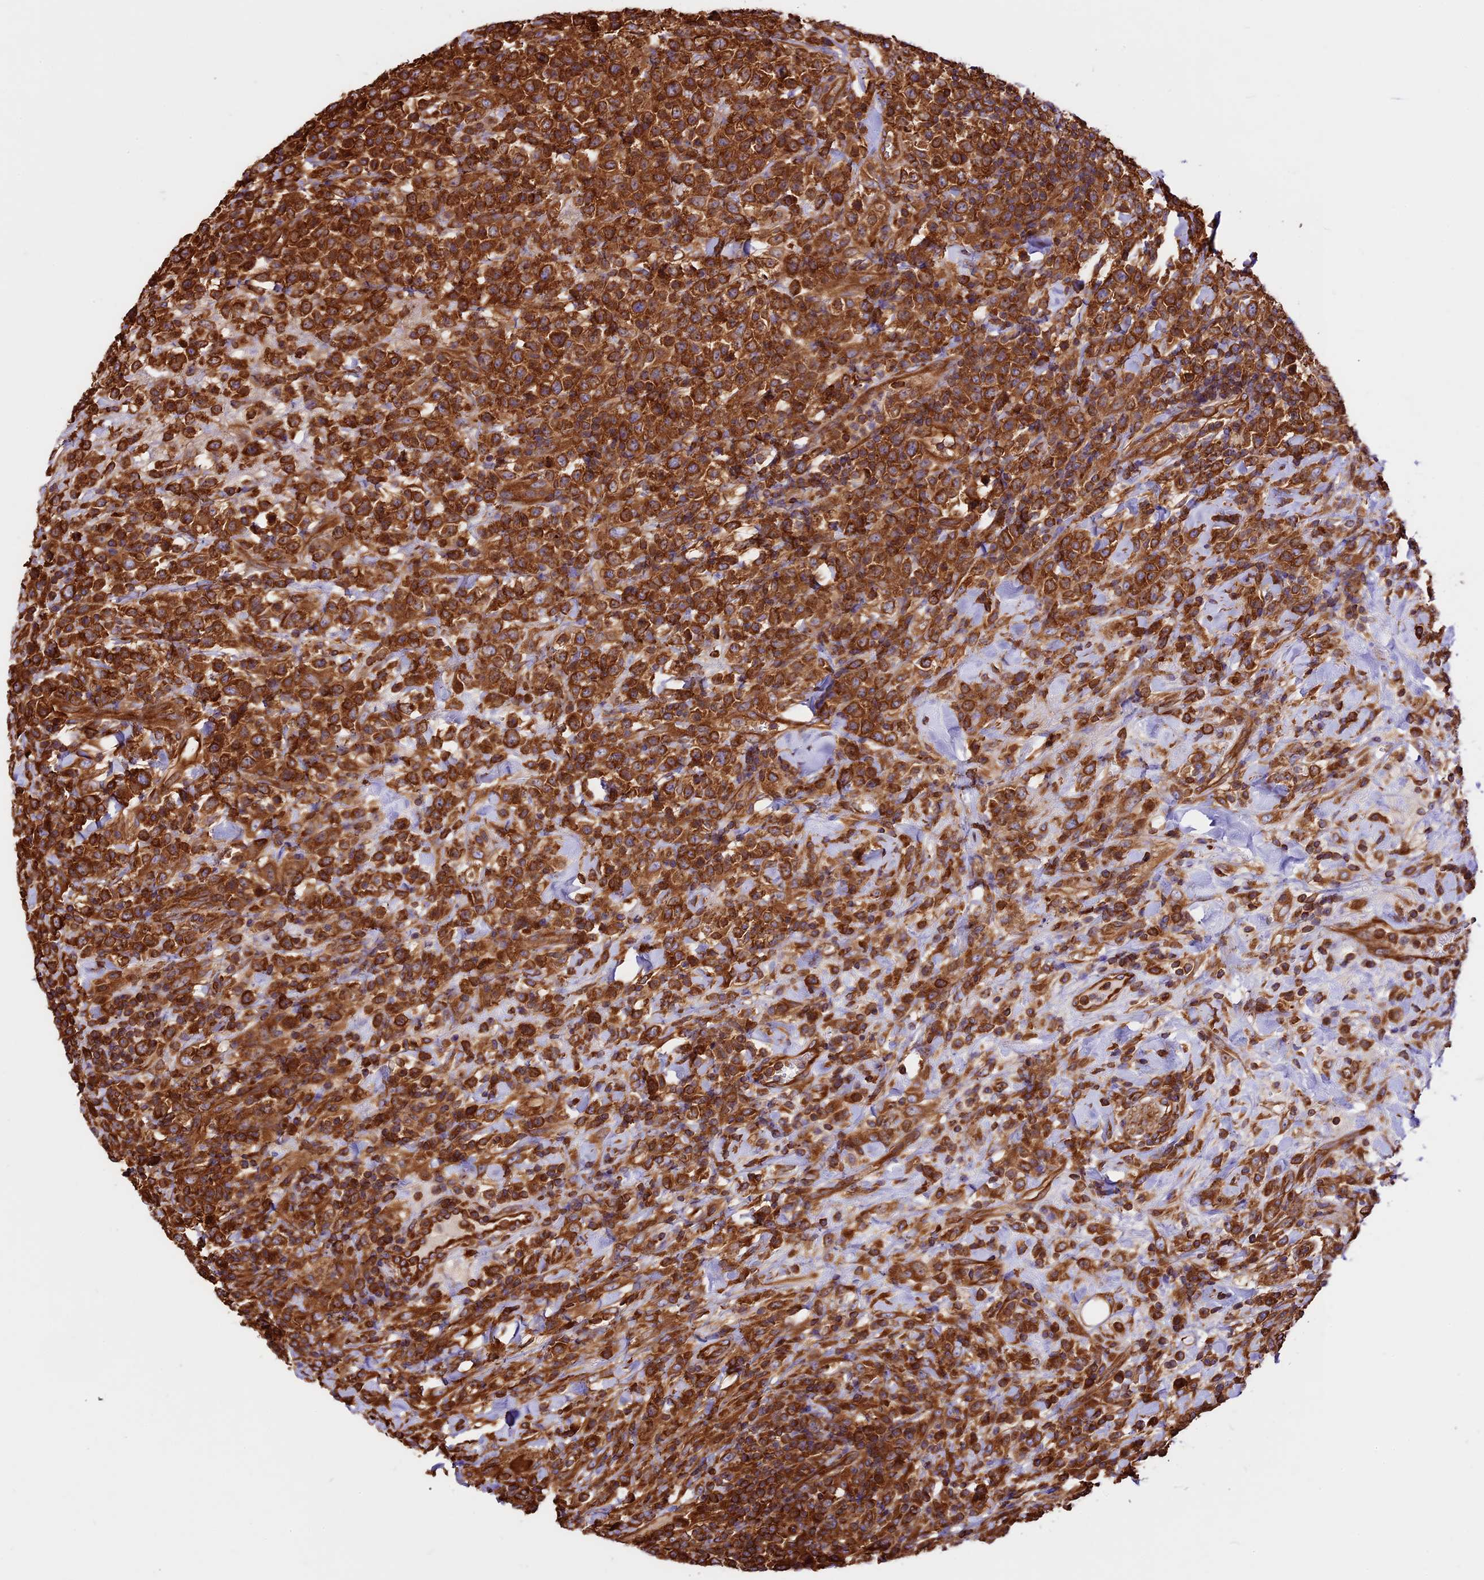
{"staining": {"intensity": "strong", "quantity": ">75%", "location": "cytoplasmic/membranous"}, "tissue": "lymphoma", "cell_type": "Tumor cells", "image_type": "cancer", "snomed": [{"axis": "morphology", "description": "Malignant lymphoma, non-Hodgkin's type, High grade"}, {"axis": "topography", "description": "Colon"}], "caption": "Strong cytoplasmic/membranous positivity is appreciated in about >75% of tumor cells in lymphoma. Immunohistochemistry stains the protein of interest in brown and the nuclei are stained blue.", "gene": "KARS1", "patient": {"sex": "female", "age": 53}}